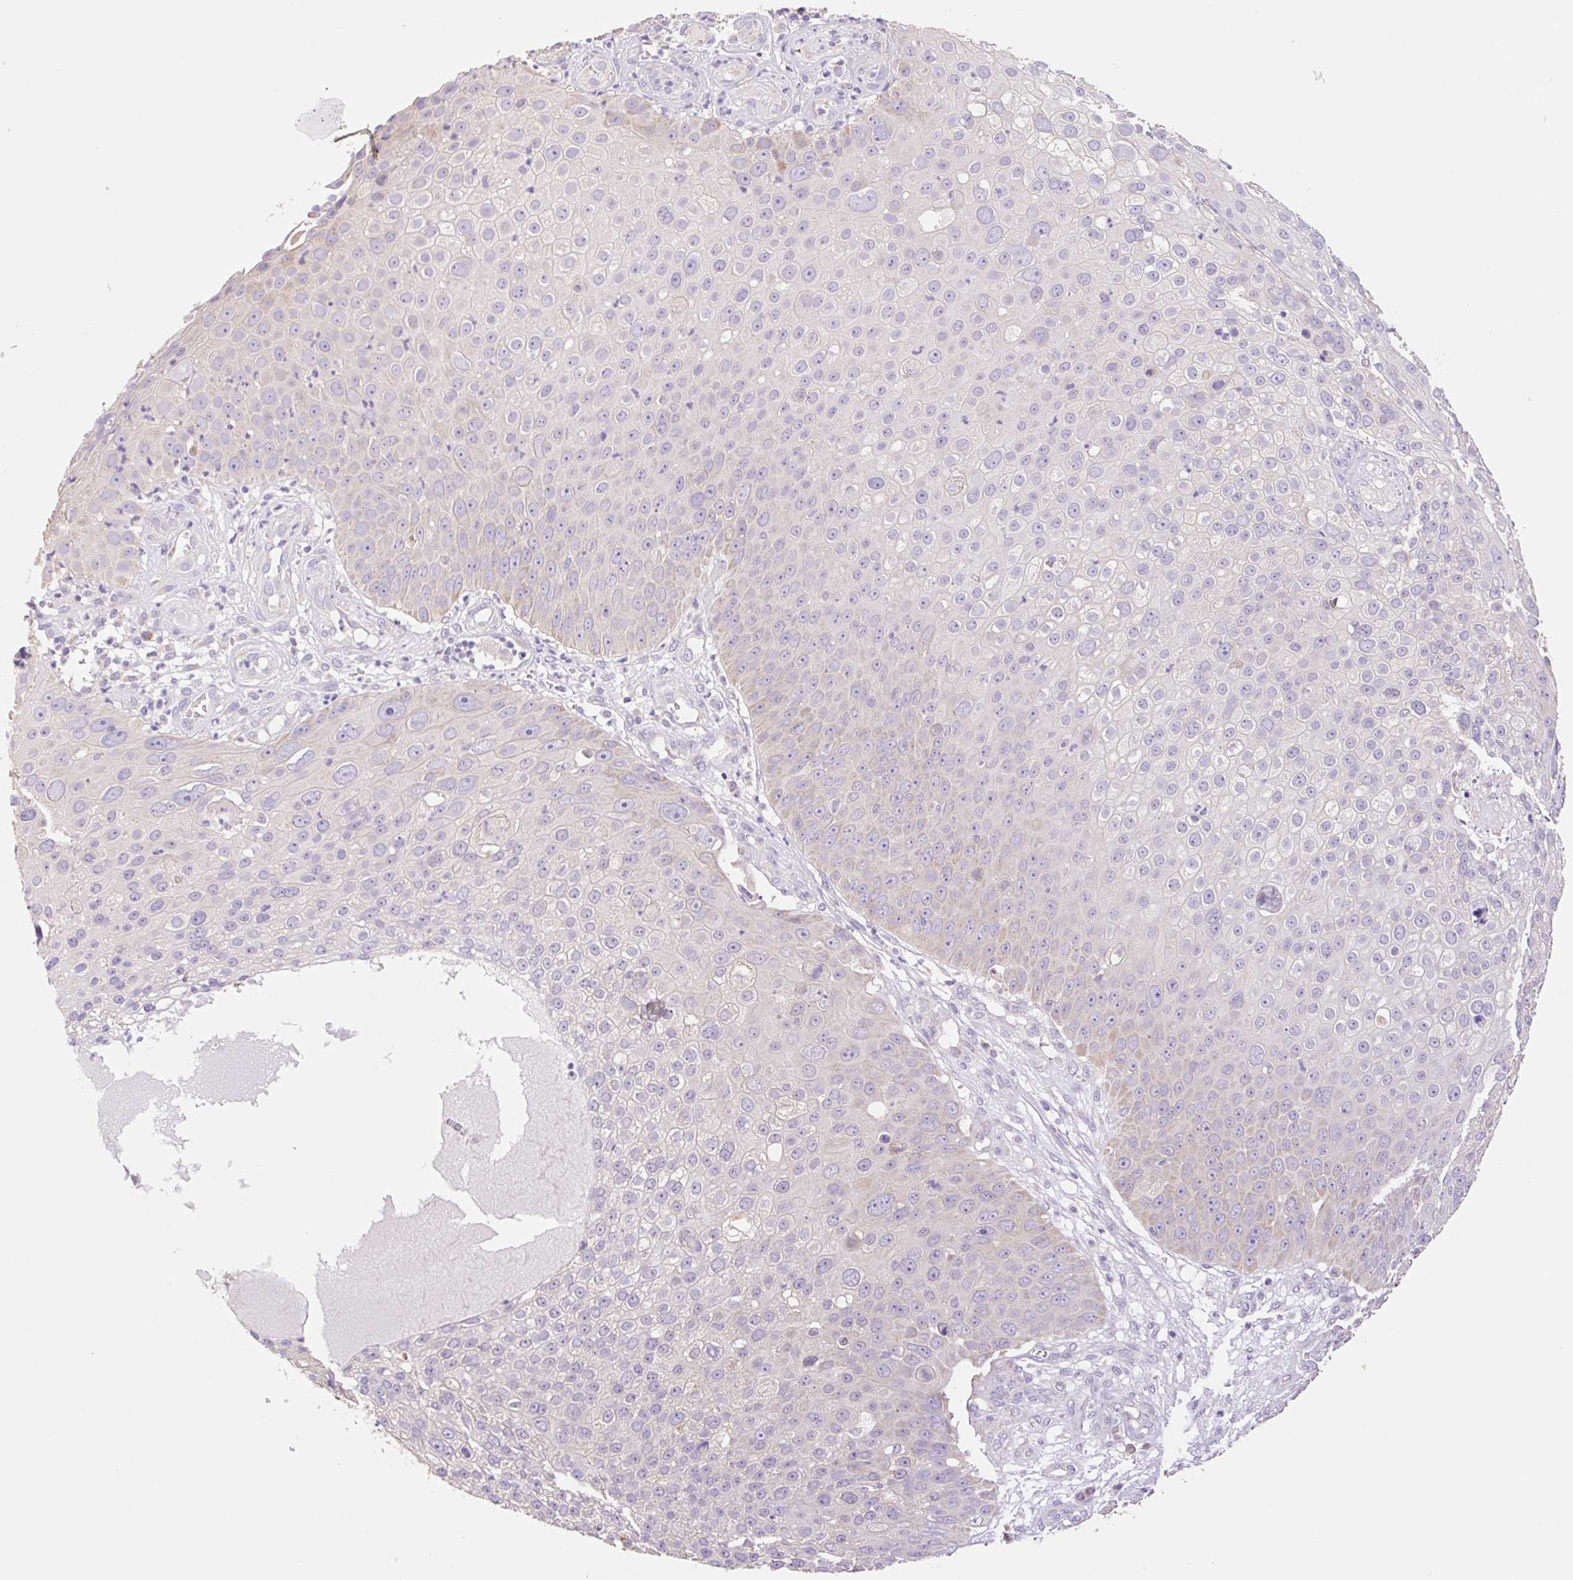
{"staining": {"intensity": "negative", "quantity": "none", "location": "none"}, "tissue": "skin cancer", "cell_type": "Tumor cells", "image_type": "cancer", "snomed": [{"axis": "morphology", "description": "Squamous cell carcinoma, NOS"}, {"axis": "topography", "description": "Skin"}], "caption": "High magnification brightfield microscopy of skin squamous cell carcinoma stained with DAB (3,3'-diaminobenzidine) (brown) and counterstained with hematoxylin (blue): tumor cells show no significant staining.", "gene": "COPZ2", "patient": {"sex": "male", "age": 71}}